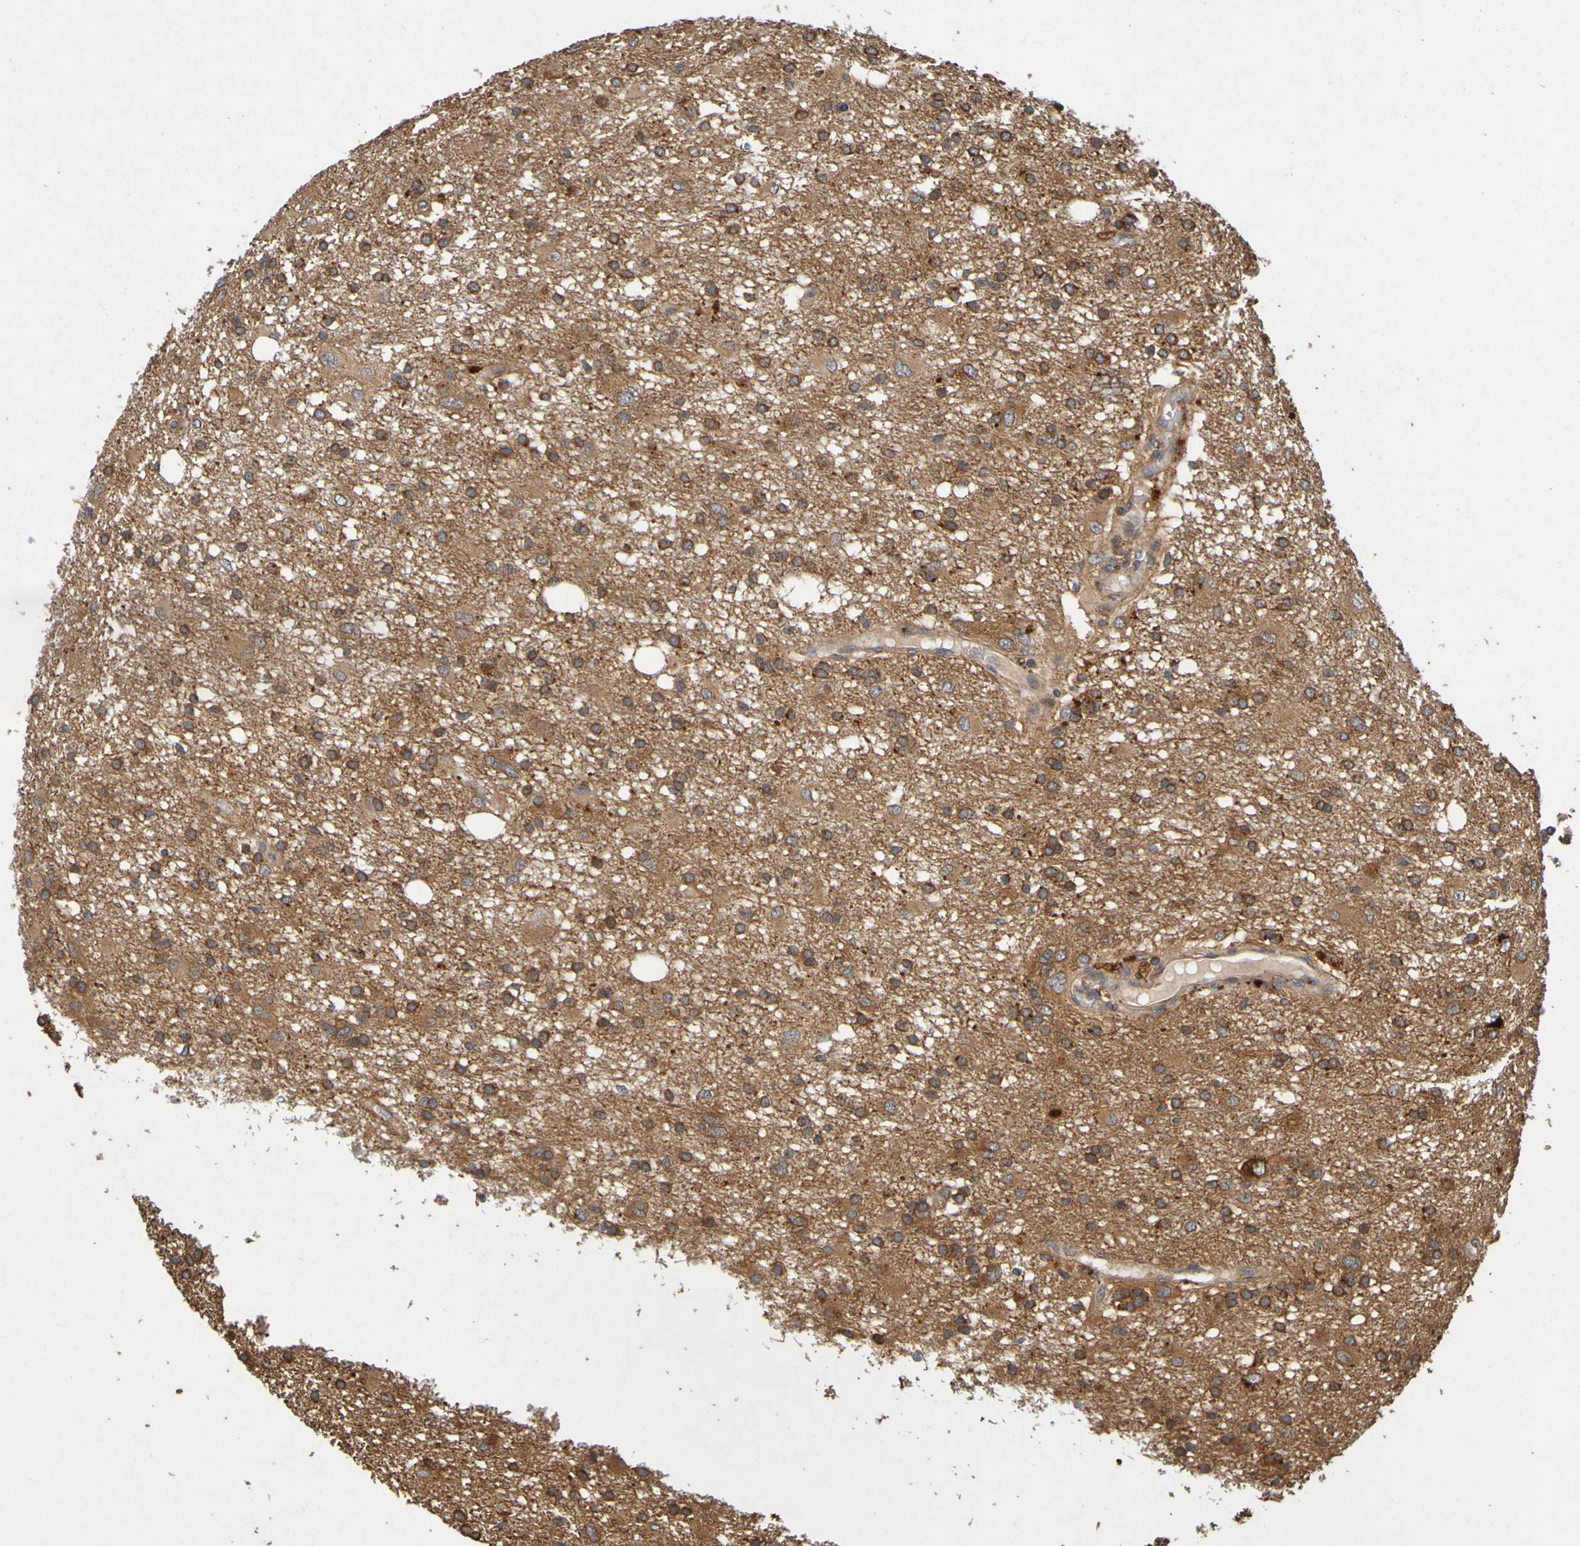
{"staining": {"intensity": "strong", "quantity": ">75%", "location": "cytoplasmic/membranous"}, "tissue": "glioma", "cell_type": "Tumor cells", "image_type": "cancer", "snomed": [{"axis": "morphology", "description": "Glioma, malignant, High grade"}, {"axis": "topography", "description": "Brain"}], "caption": "Immunohistochemistry (IHC) (DAB) staining of human malignant glioma (high-grade) demonstrates strong cytoplasmic/membranous protein staining in approximately >75% of tumor cells.", "gene": "OCRL", "patient": {"sex": "female", "age": 59}}